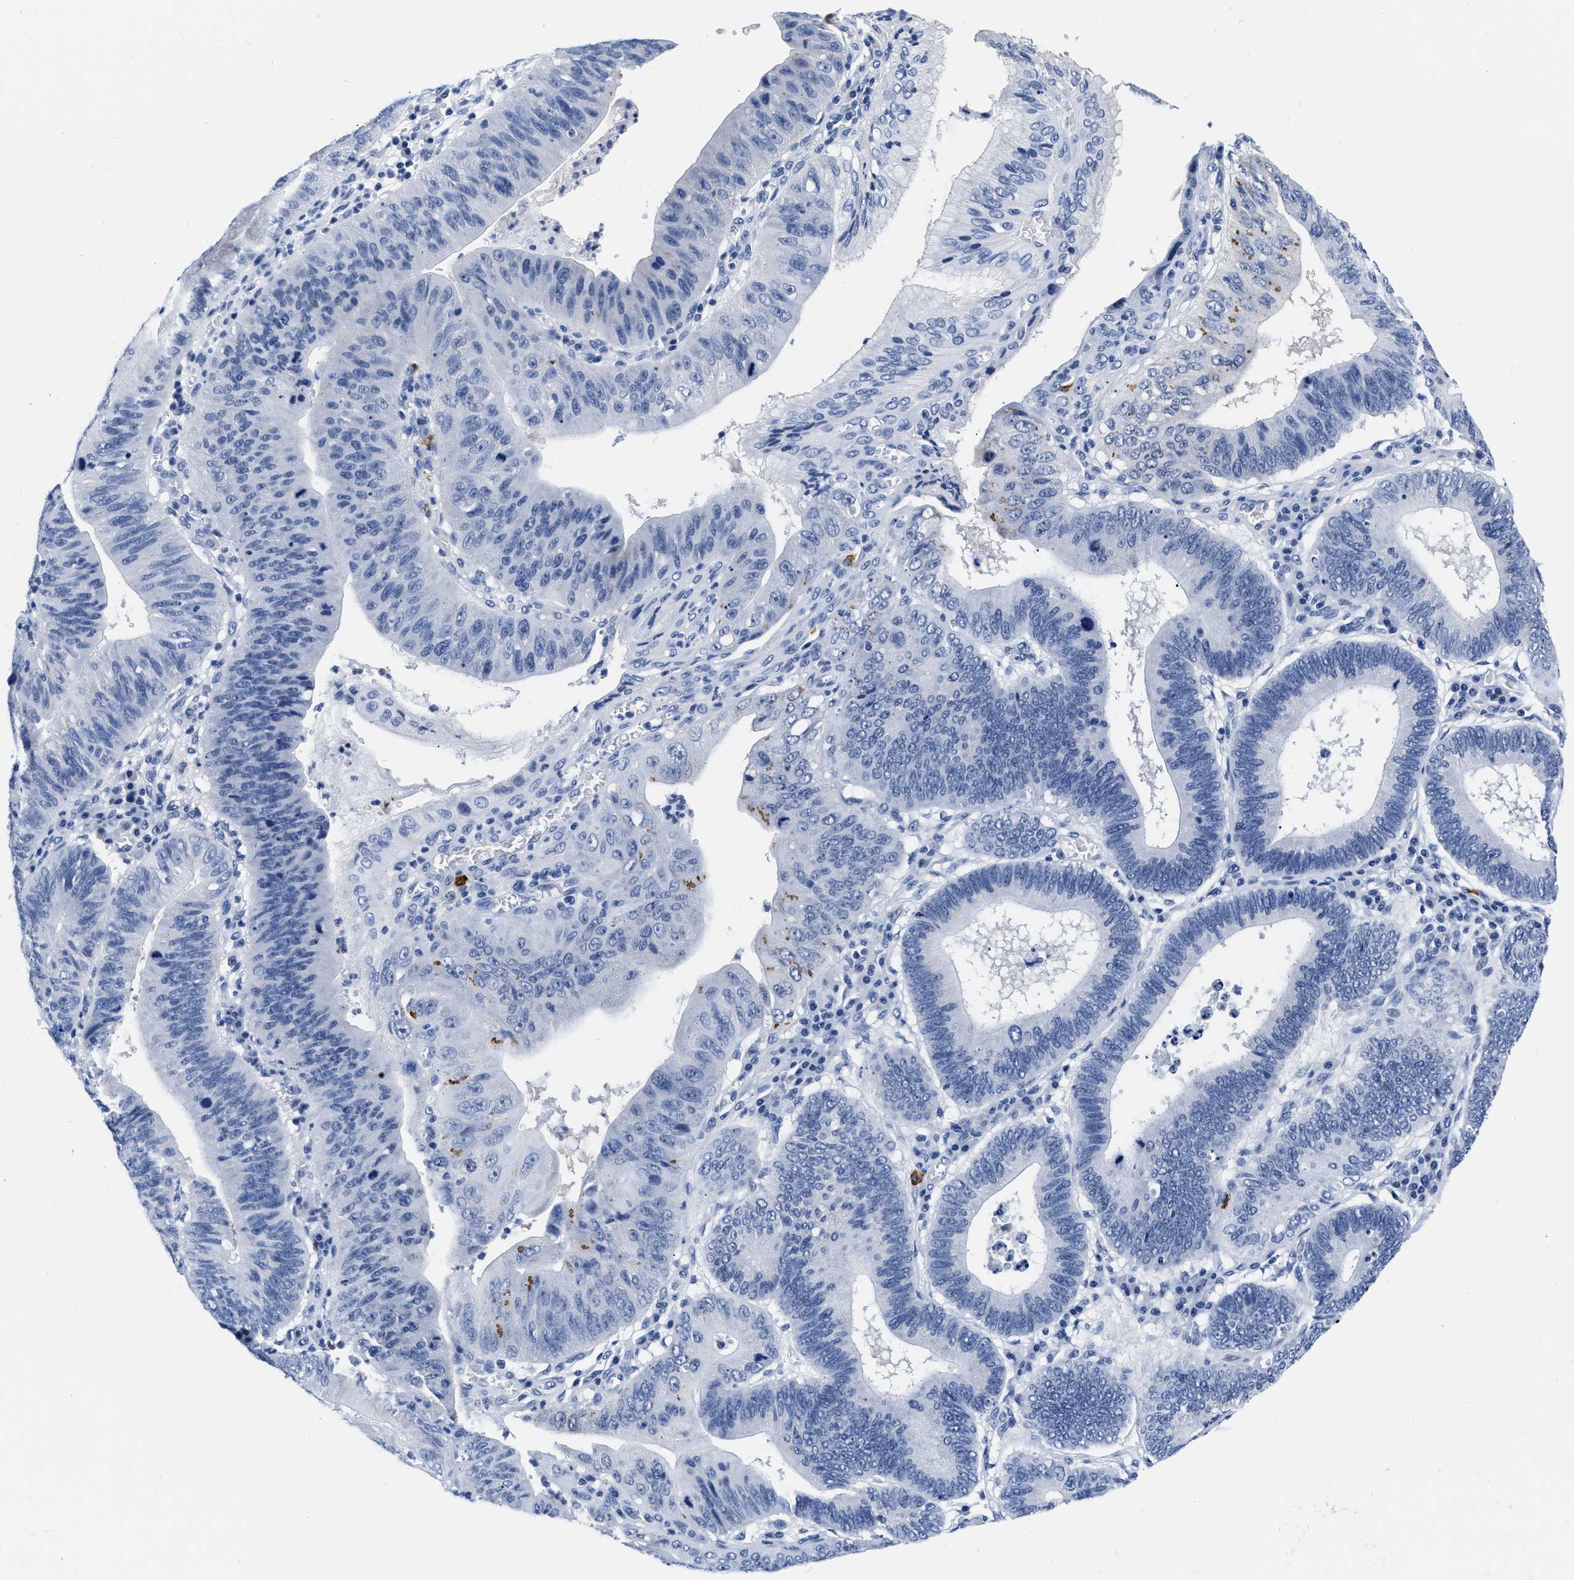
{"staining": {"intensity": "negative", "quantity": "none", "location": "none"}, "tissue": "stomach cancer", "cell_type": "Tumor cells", "image_type": "cancer", "snomed": [{"axis": "morphology", "description": "Adenocarcinoma, NOS"}, {"axis": "topography", "description": "Stomach"}], "caption": "Immunohistochemistry of human stomach adenocarcinoma demonstrates no staining in tumor cells.", "gene": "CER1", "patient": {"sex": "male", "age": 59}}